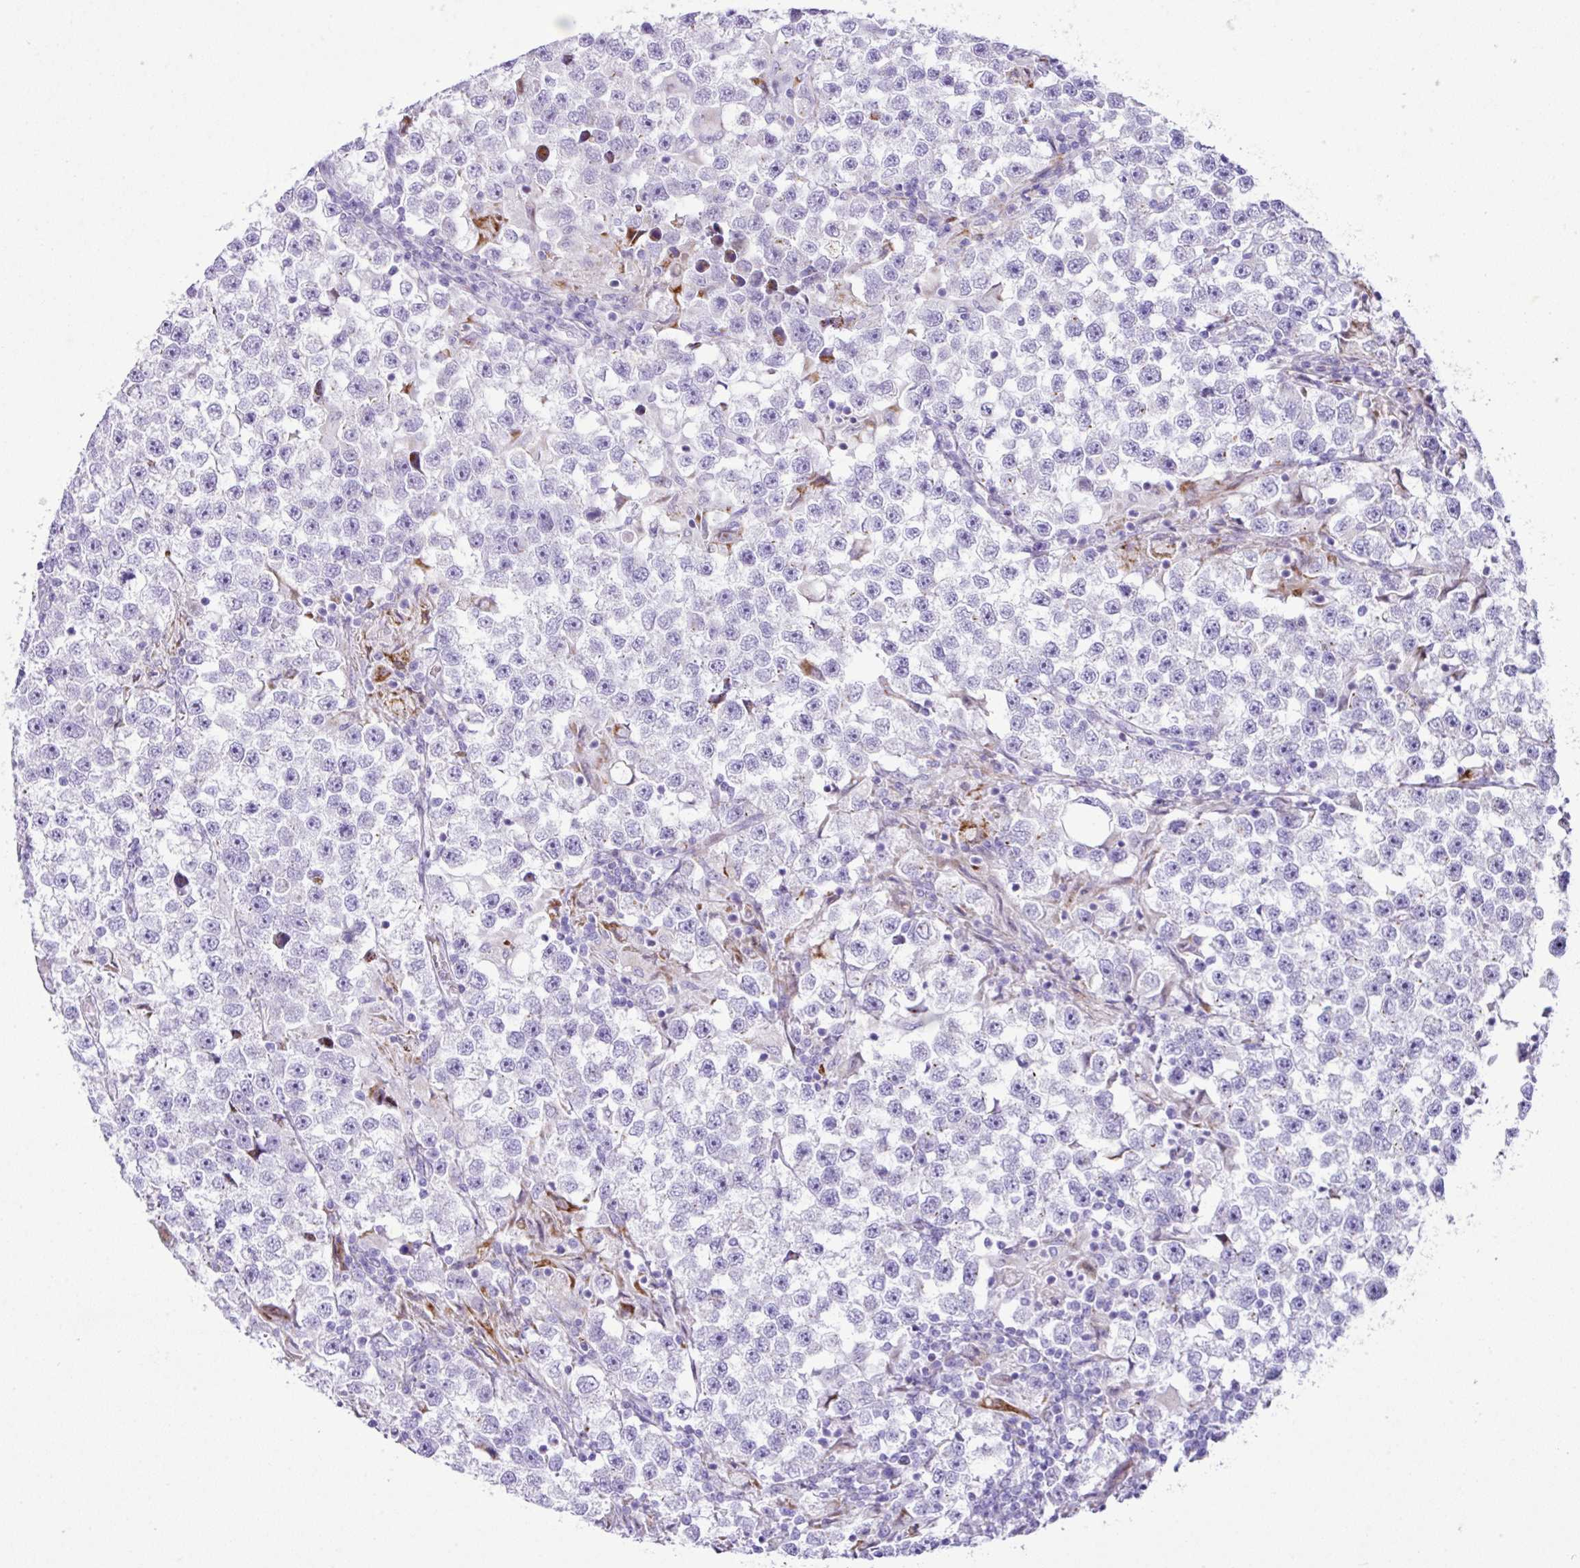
{"staining": {"intensity": "negative", "quantity": "none", "location": "none"}, "tissue": "testis cancer", "cell_type": "Tumor cells", "image_type": "cancer", "snomed": [{"axis": "morphology", "description": "Seminoma, NOS"}, {"axis": "topography", "description": "Testis"}], "caption": "Image shows no significant protein positivity in tumor cells of testis cancer.", "gene": "RCAN2", "patient": {"sex": "male", "age": 46}}